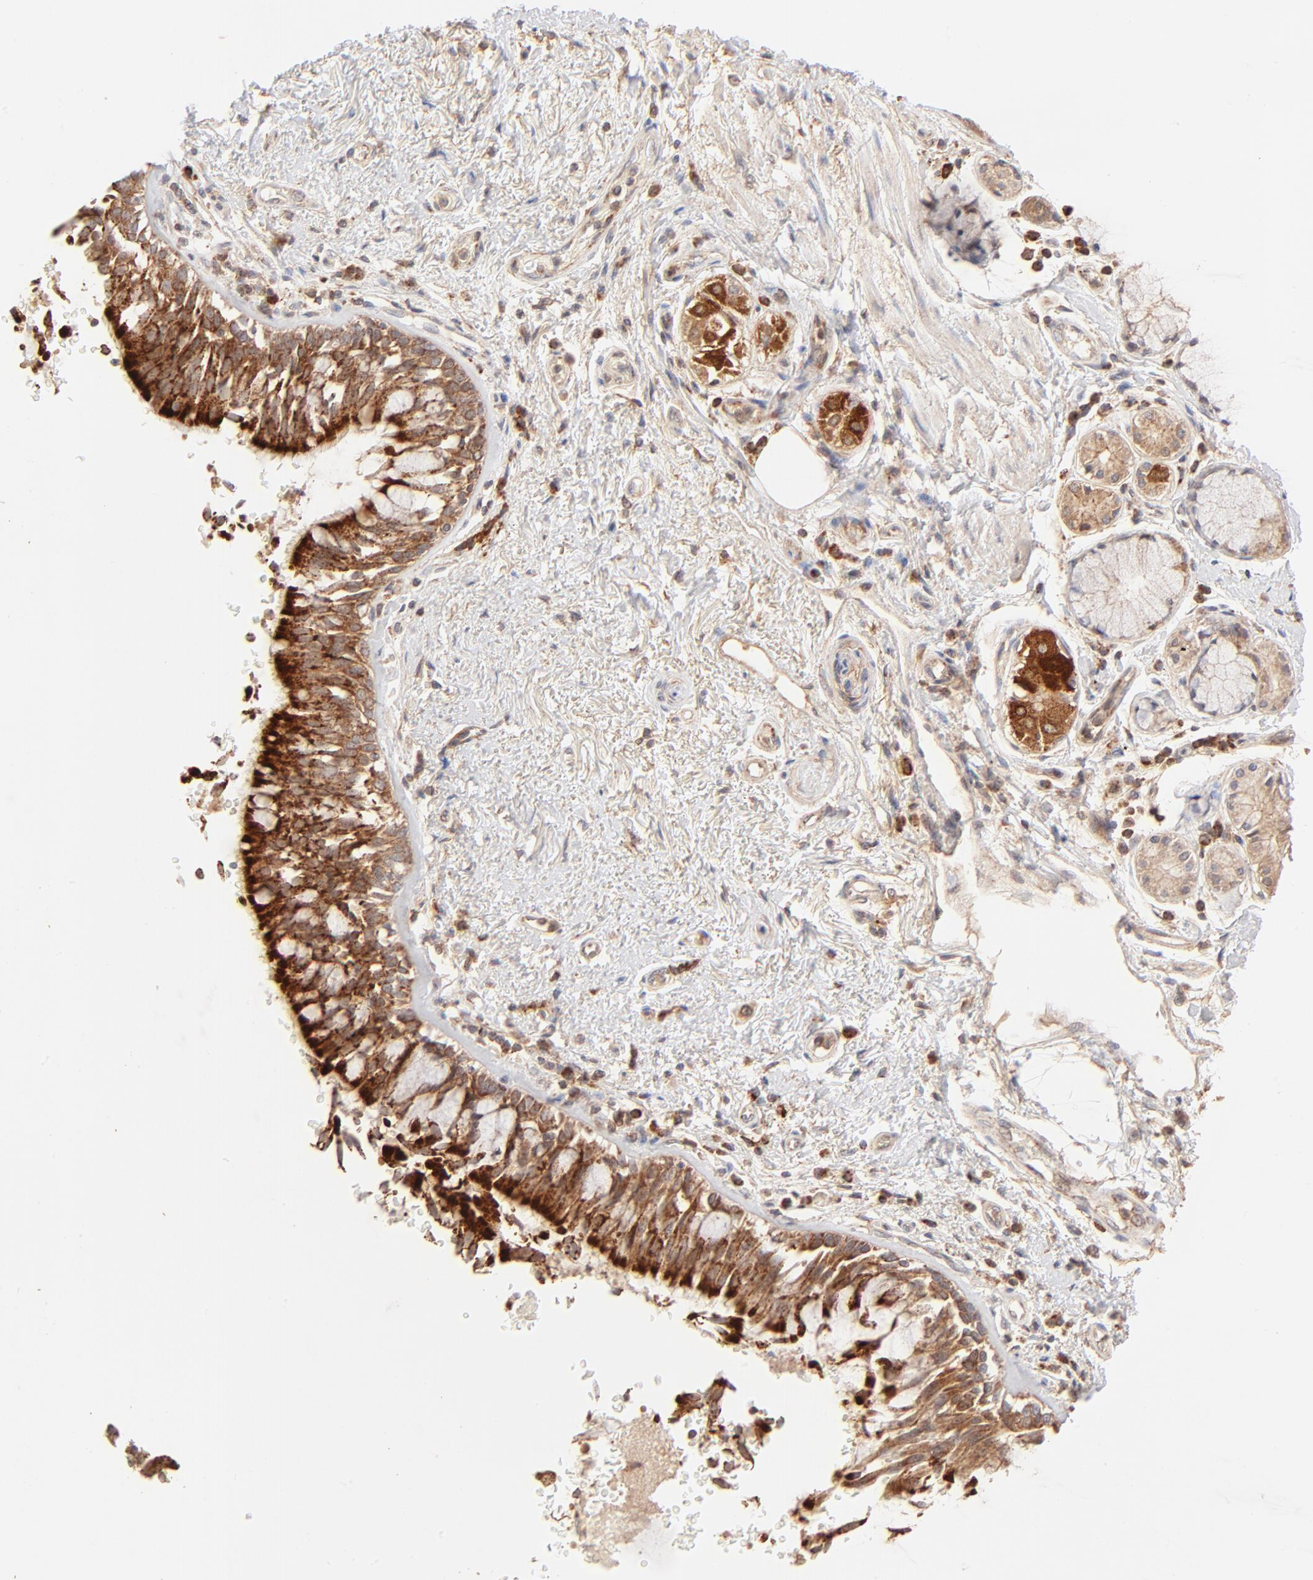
{"staining": {"intensity": "strong", "quantity": ">75%", "location": "cytoplasmic/membranous"}, "tissue": "bronchus", "cell_type": "Respiratory epithelial cells", "image_type": "normal", "snomed": [{"axis": "morphology", "description": "Normal tissue, NOS"}, {"axis": "morphology", "description": "Adenocarcinoma, NOS"}, {"axis": "topography", "description": "Bronchus"}, {"axis": "topography", "description": "Lung"}], "caption": "Bronchus stained for a protein demonstrates strong cytoplasmic/membranous positivity in respiratory epithelial cells. (Stains: DAB in brown, nuclei in blue, Microscopy: brightfield microscopy at high magnification).", "gene": "CSPG4", "patient": {"sex": "male", "age": 71}}